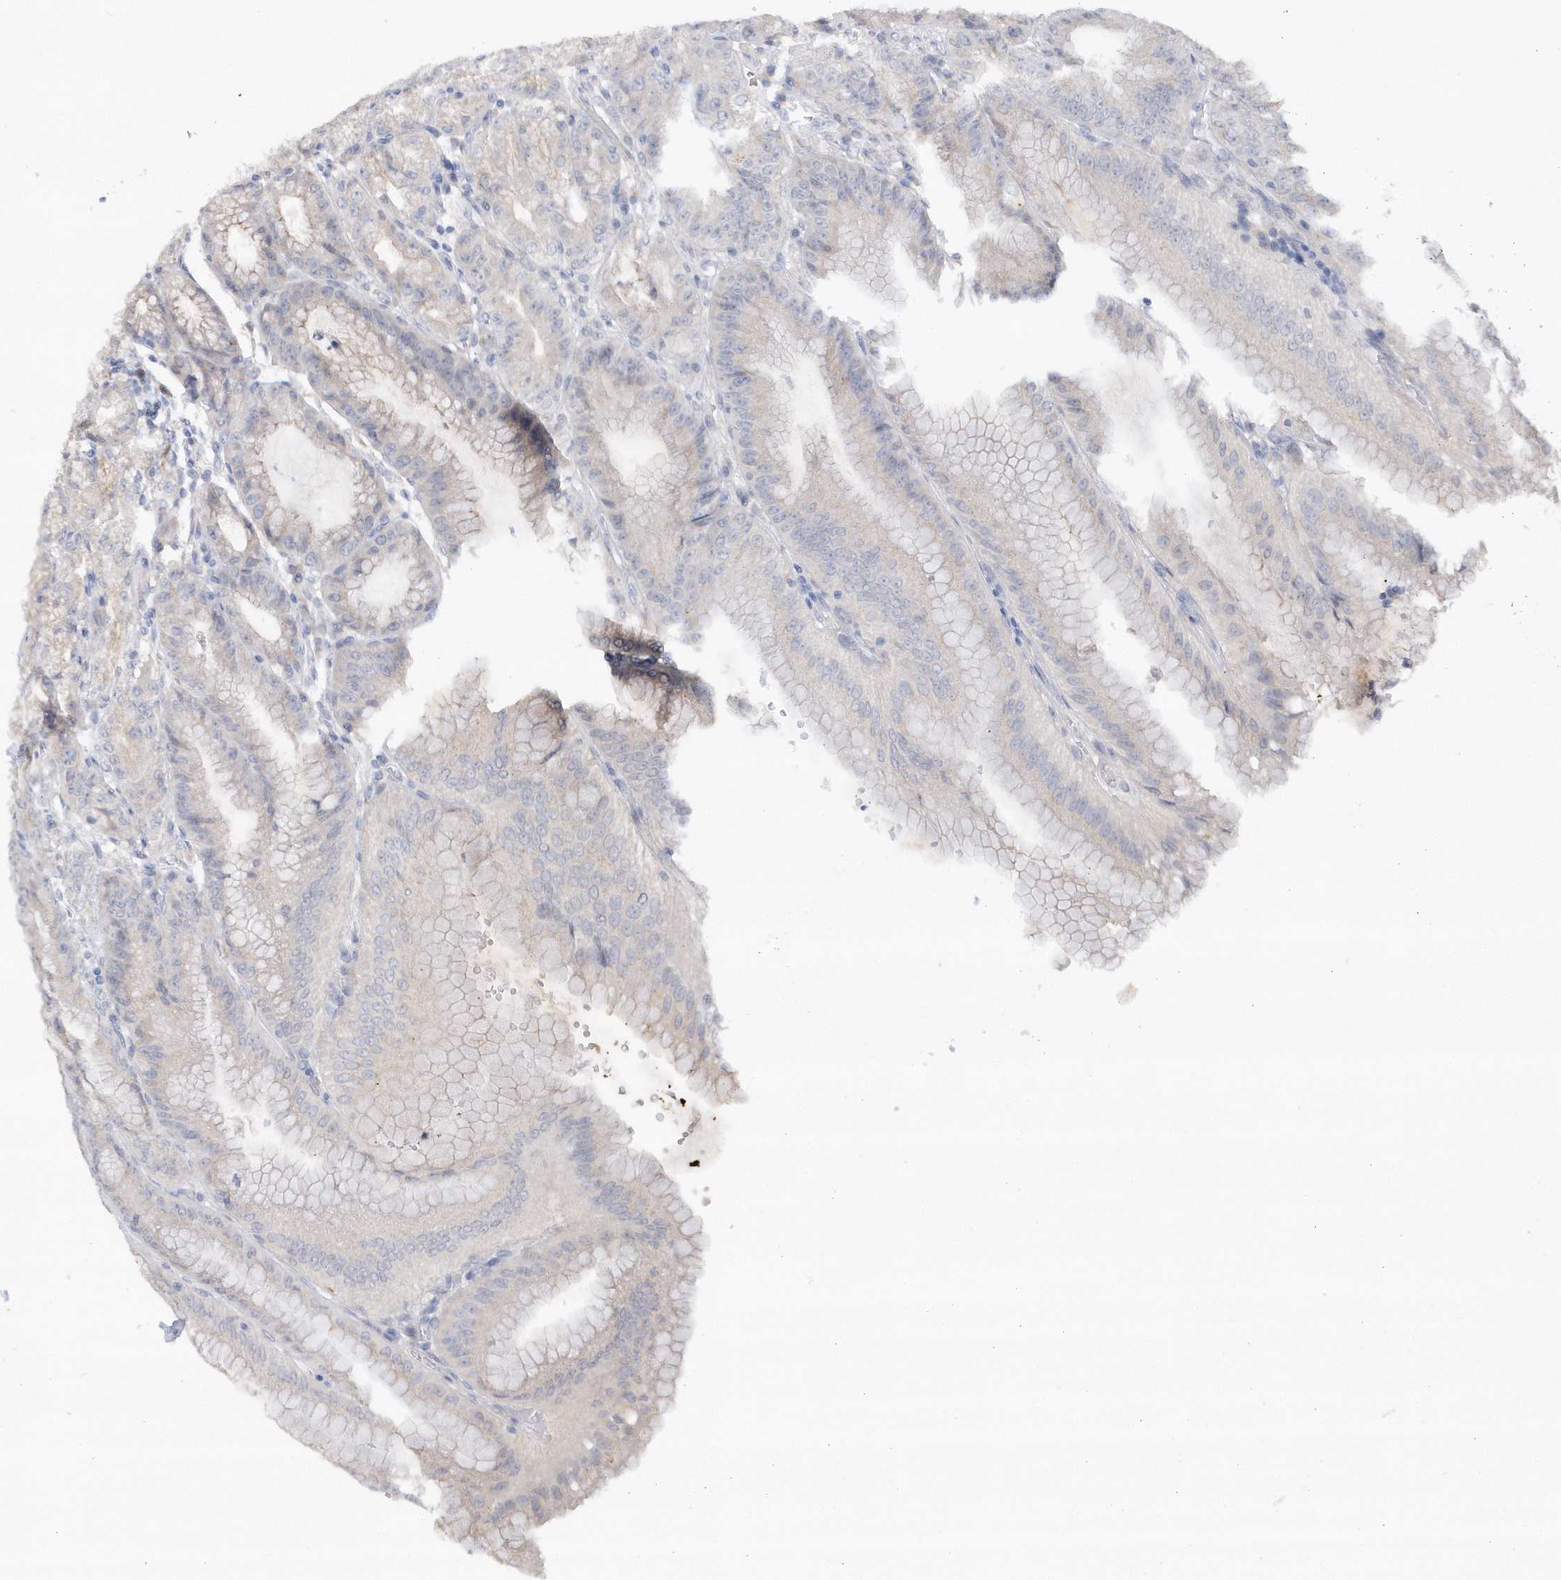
{"staining": {"intensity": "moderate", "quantity": "<25%", "location": "cytoplasmic/membranous"}, "tissue": "stomach", "cell_type": "Glandular cells", "image_type": "normal", "snomed": [{"axis": "morphology", "description": "Normal tissue, NOS"}, {"axis": "topography", "description": "Stomach, upper"}, {"axis": "topography", "description": "Stomach, lower"}], "caption": "Human stomach stained for a protein (brown) demonstrates moderate cytoplasmic/membranous positive staining in approximately <25% of glandular cells.", "gene": "RPEL1", "patient": {"sex": "male", "age": 71}}